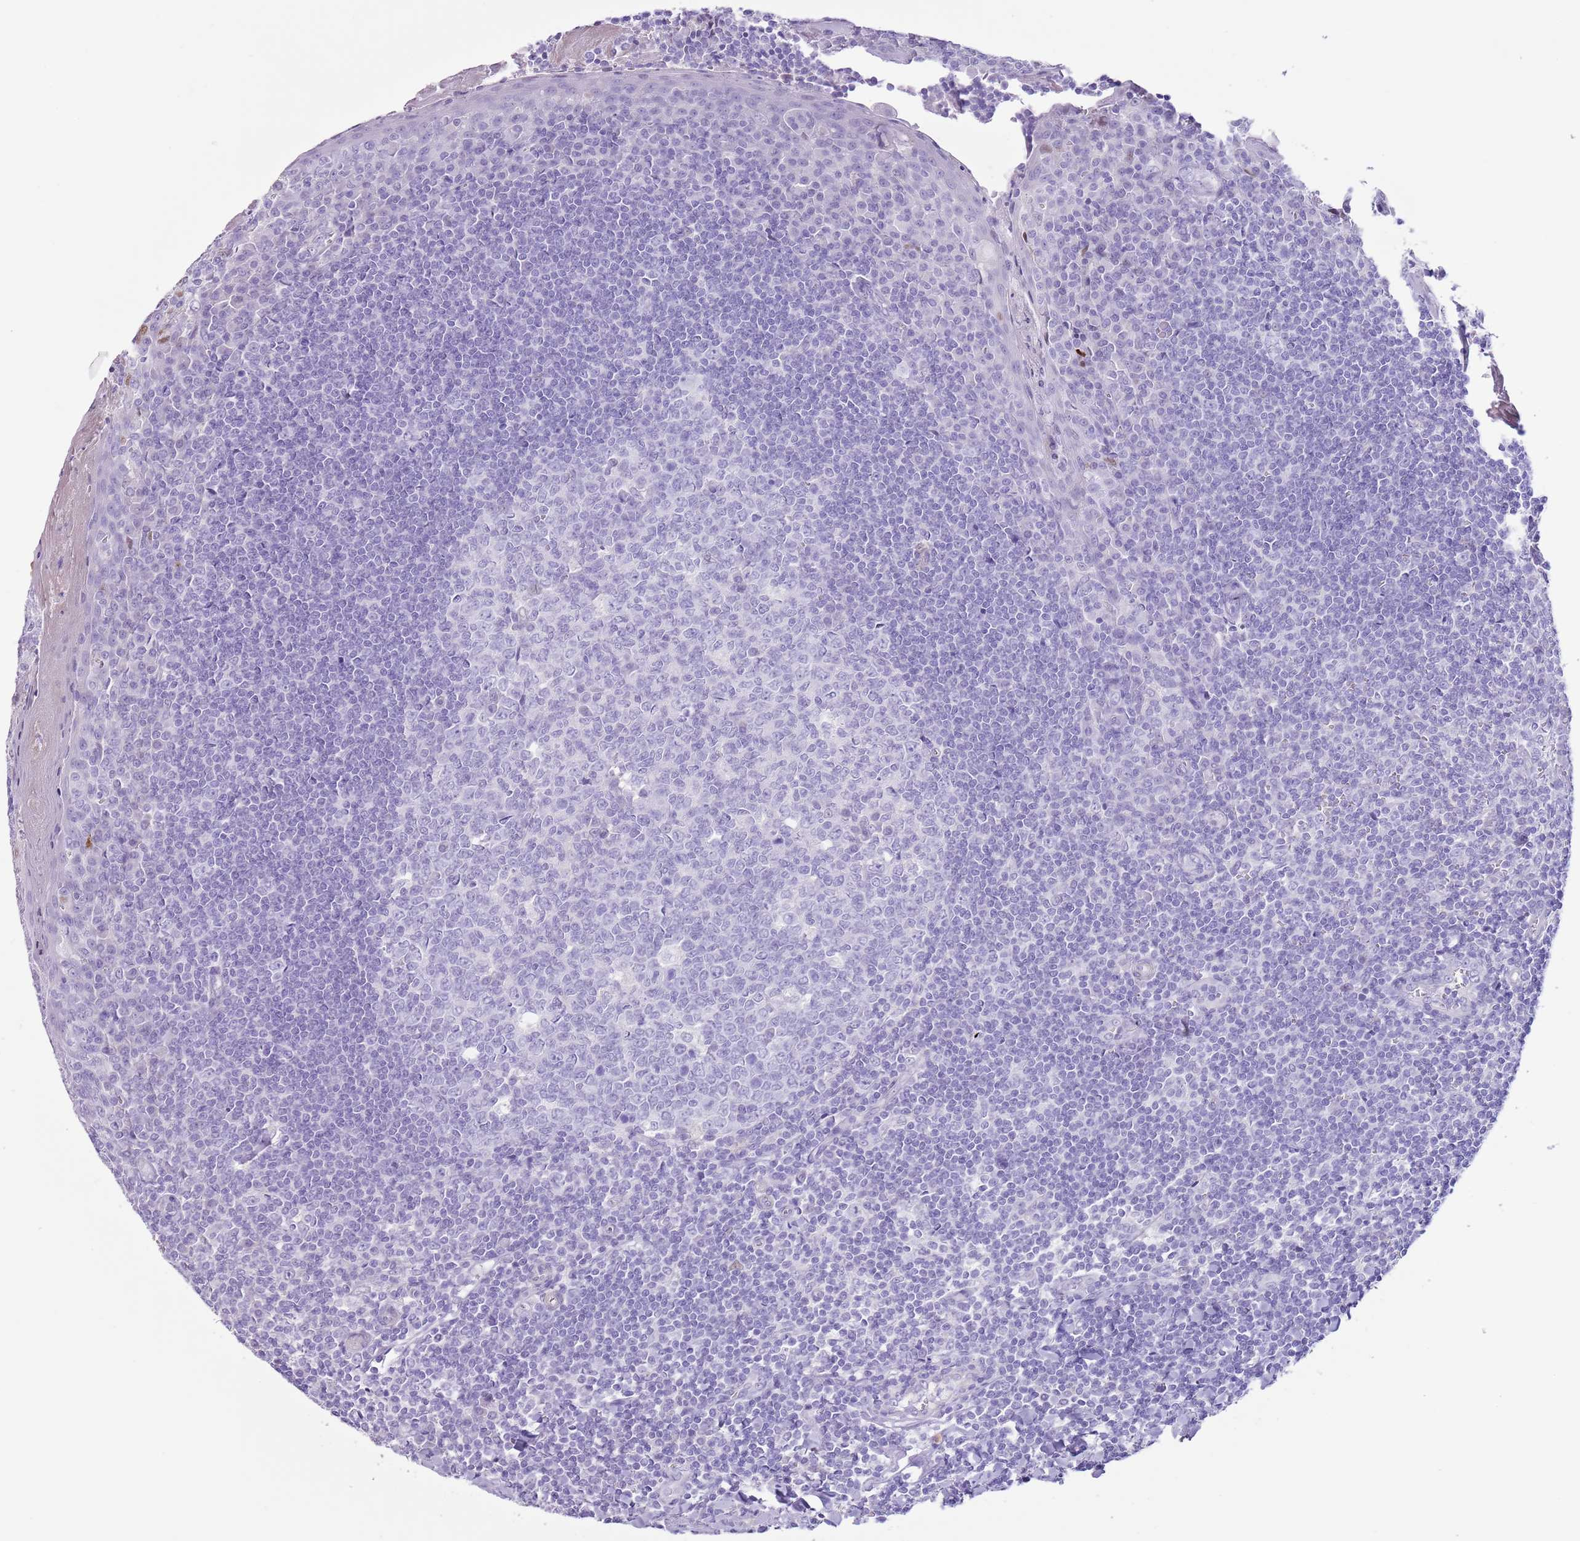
{"staining": {"intensity": "negative", "quantity": "none", "location": "none"}, "tissue": "tonsil", "cell_type": "Germinal center cells", "image_type": "normal", "snomed": [{"axis": "morphology", "description": "Normal tissue, NOS"}, {"axis": "topography", "description": "Tonsil"}], "caption": "Immunohistochemistry (IHC) of unremarkable human tonsil exhibits no staining in germinal center cells. (Brightfield microscopy of DAB immunohistochemistry at high magnification).", "gene": "SLC7A14", "patient": {"sex": "male", "age": 27}}